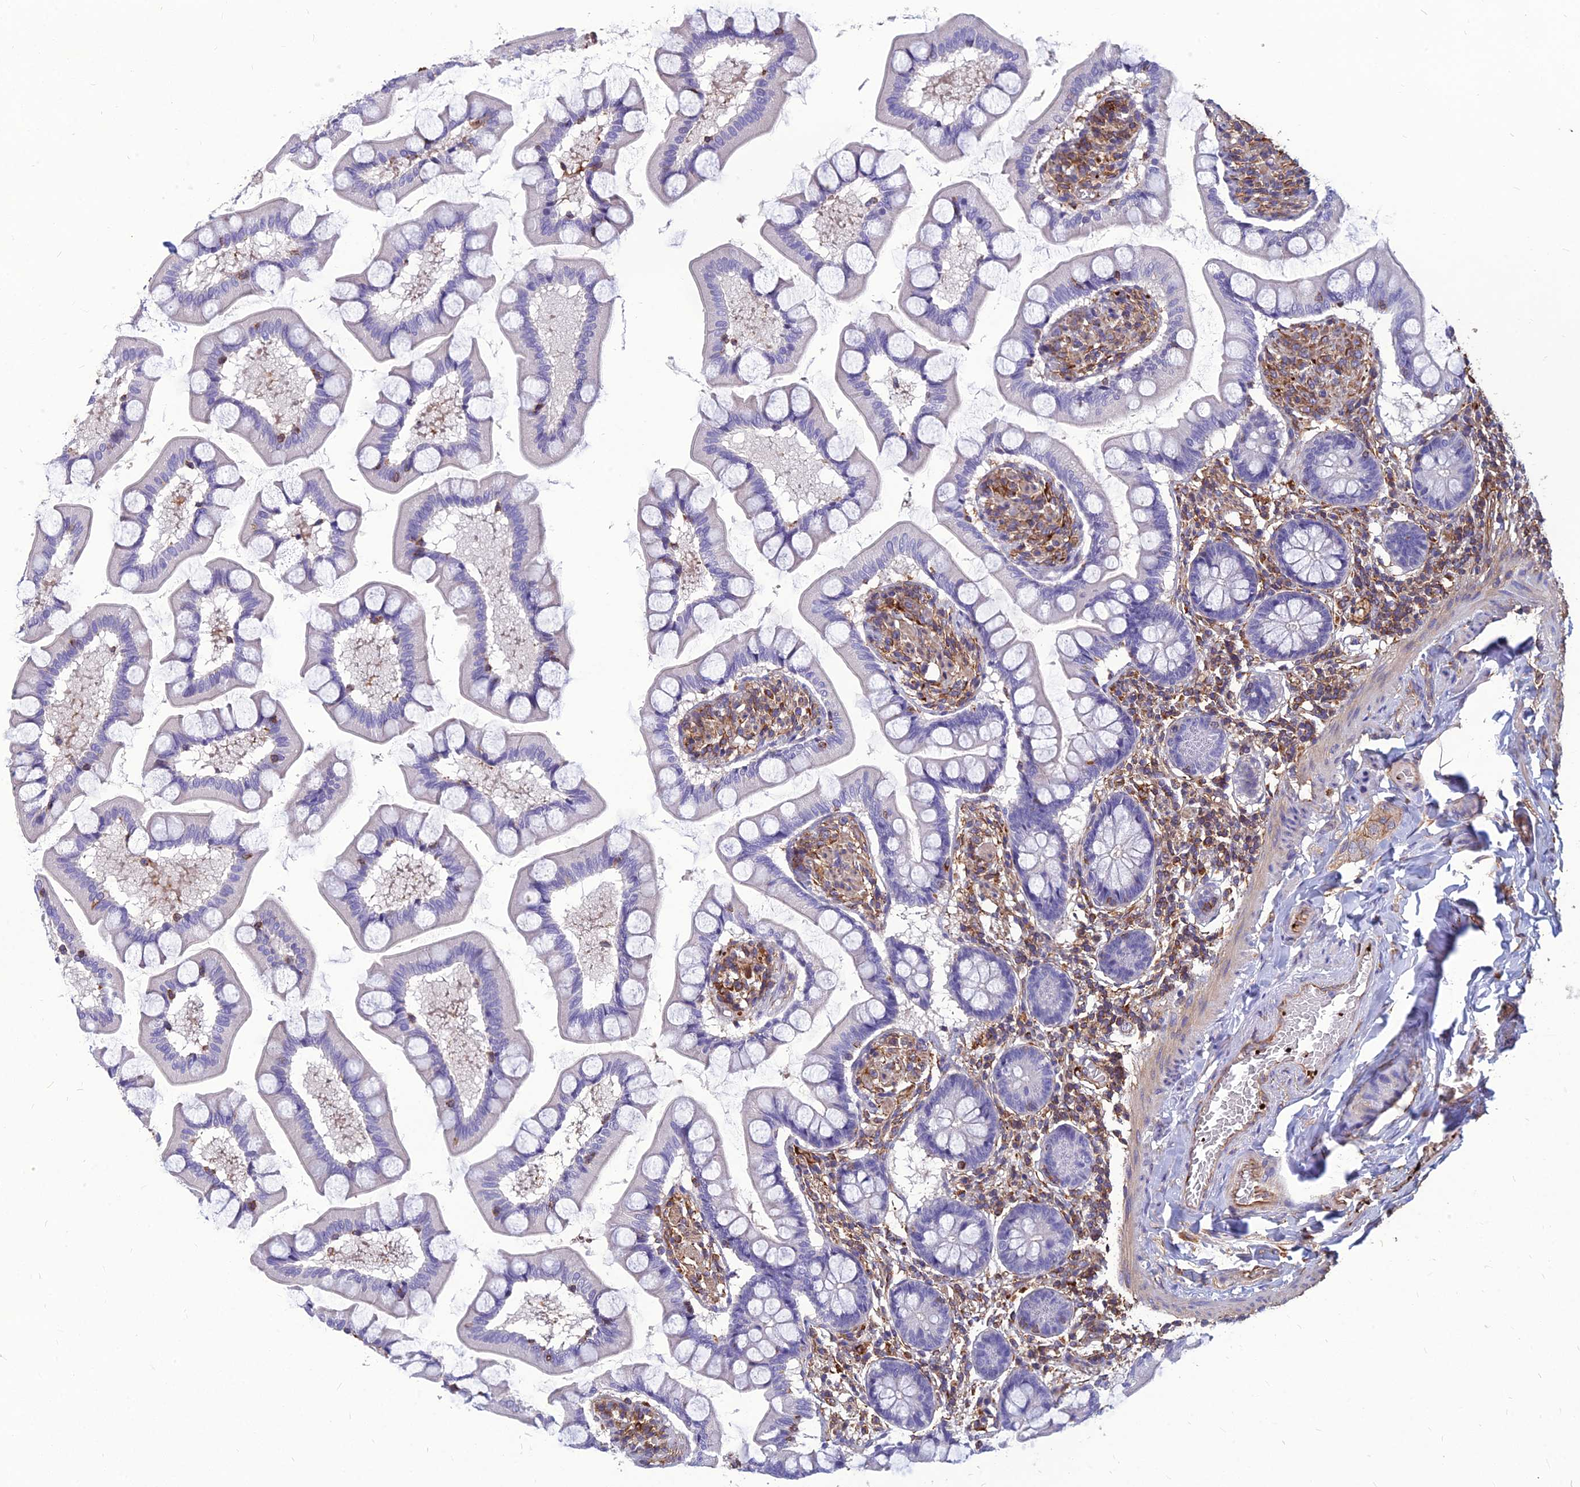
{"staining": {"intensity": "negative", "quantity": "none", "location": "none"}, "tissue": "small intestine", "cell_type": "Glandular cells", "image_type": "normal", "snomed": [{"axis": "morphology", "description": "Normal tissue, NOS"}, {"axis": "topography", "description": "Small intestine"}], "caption": "High power microscopy histopathology image of an immunohistochemistry (IHC) image of normal small intestine, revealing no significant staining in glandular cells.", "gene": "PSMD11", "patient": {"sex": "male", "age": 41}}